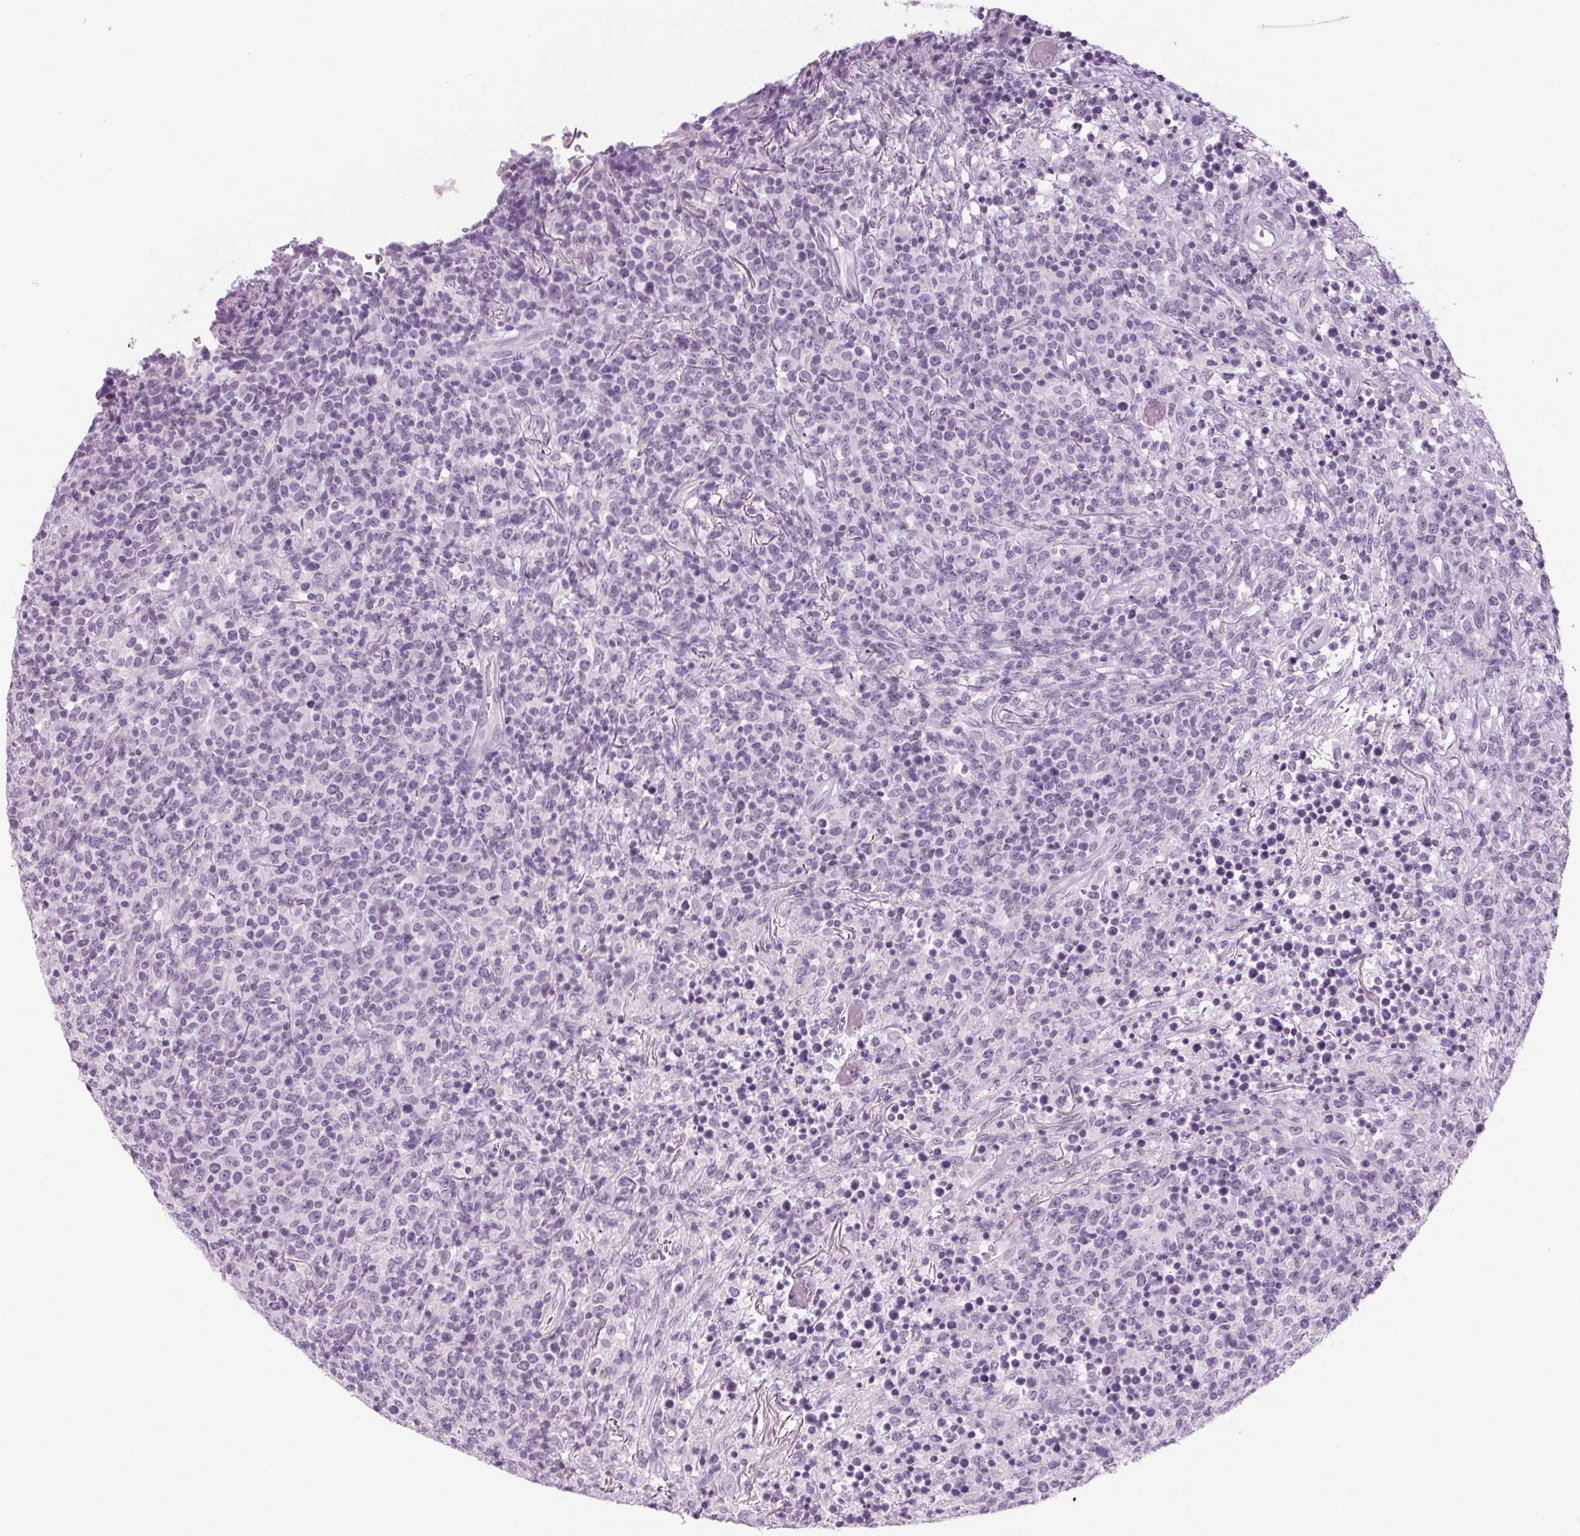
{"staining": {"intensity": "negative", "quantity": "none", "location": "none"}, "tissue": "lymphoma", "cell_type": "Tumor cells", "image_type": "cancer", "snomed": [{"axis": "morphology", "description": "Malignant lymphoma, non-Hodgkin's type, High grade"}, {"axis": "topography", "description": "Lung"}], "caption": "This is a histopathology image of IHC staining of lymphoma, which shows no expression in tumor cells. (Stains: DAB (3,3'-diaminobenzidine) IHC with hematoxylin counter stain, Microscopy: brightfield microscopy at high magnification).", "gene": "LRP2", "patient": {"sex": "male", "age": 79}}